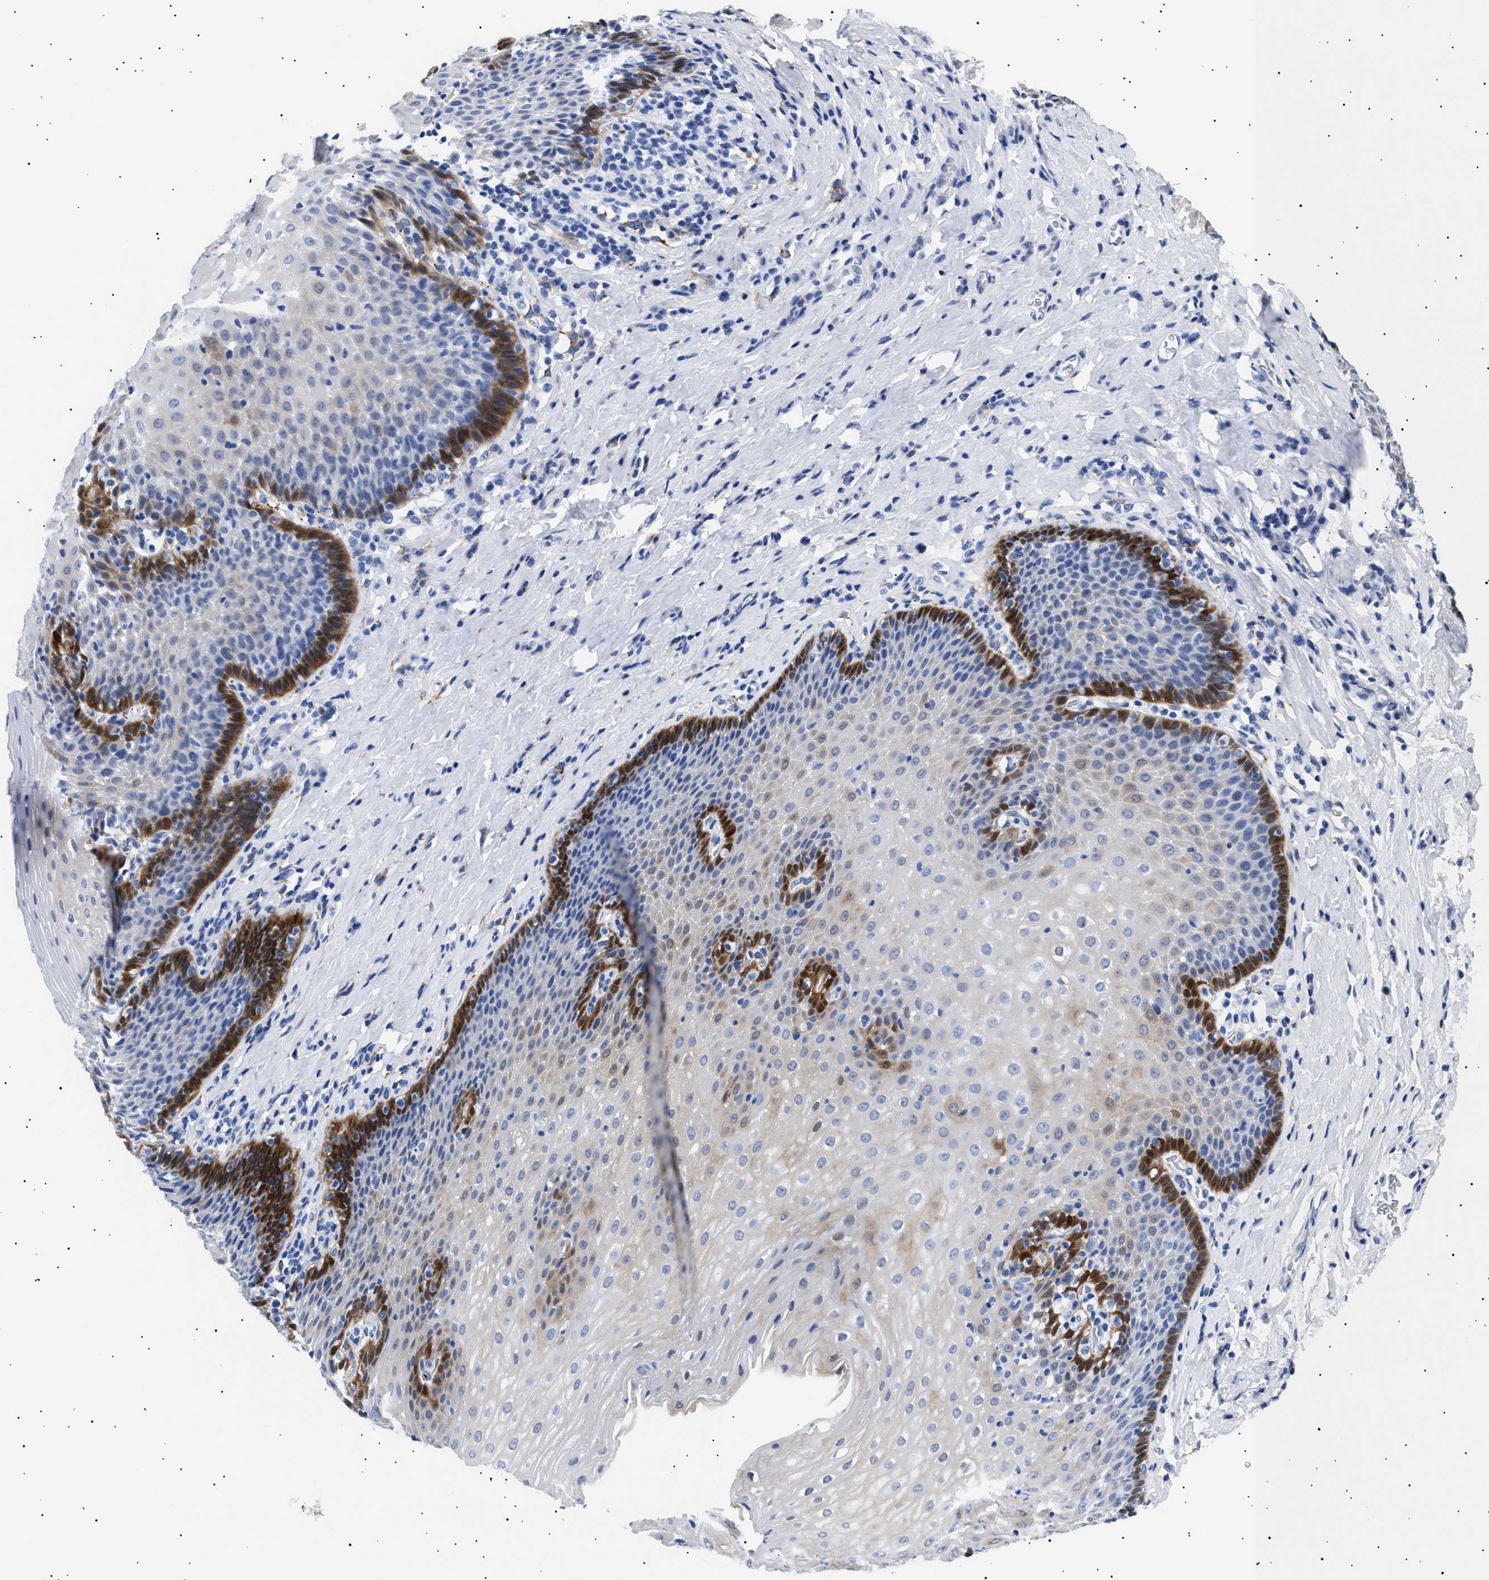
{"staining": {"intensity": "strong", "quantity": "<25%", "location": "cytoplasmic/membranous,nuclear"}, "tissue": "esophagus", "cell_type": "Squamous epithelial cells", "image_type": "normal", "snomed": [{"axis": "morphology", "description": "Normal tissue, NOS"}, {"axis": "topography", "description": "Esophagus"}], "caption": "Protein positivity by IHC shows strong cytoplasmic/membranous,nuclear expression in approximately <25% of squamous epithelial cells in unremarkable esophagus.", "gene": "HEMGN", "patient": {"sex": "female", "age": 61}}